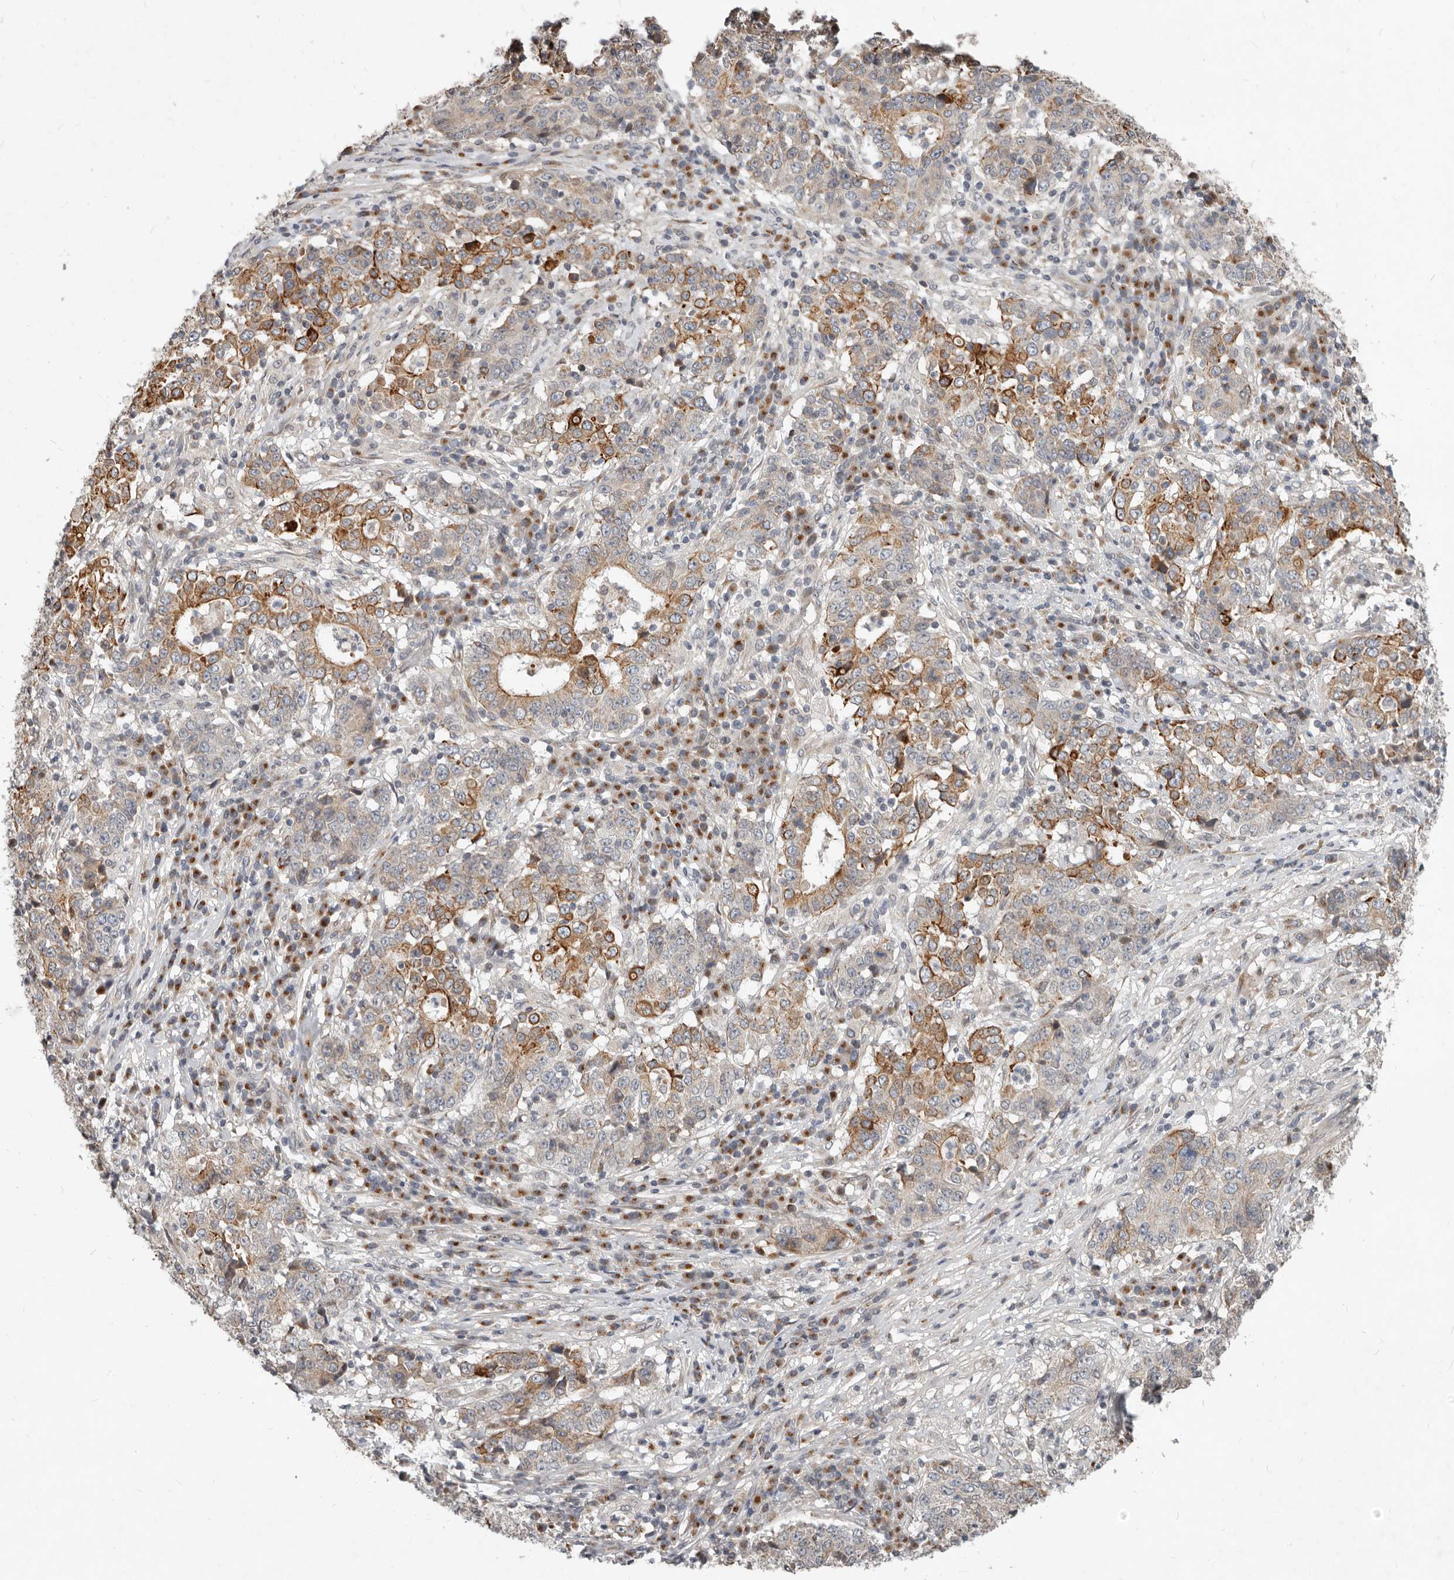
{"staining": {"intensity": "moderate", "quantity": "25%-75%", "location": "cytoplasmic/membranous"}, "tissue": "stomach cancer", "cell_type": "Tumor cells", "image_type": "cancer", "snomed": [{"axis": "morphology", "description": "Adenocarcinoma, NOS"}, {"axis": "topography", "description": "Stomach"}], "caption": "The photomicrograph demonstrates immunohistochemical staining of stomach adenocarcinoma. There is moderate cytoplasmic/membranous expression is identified in about 25%-75% of tumor cells.", "gene": "NPY4R", "patient": {"sex": "male", "age": 59}}